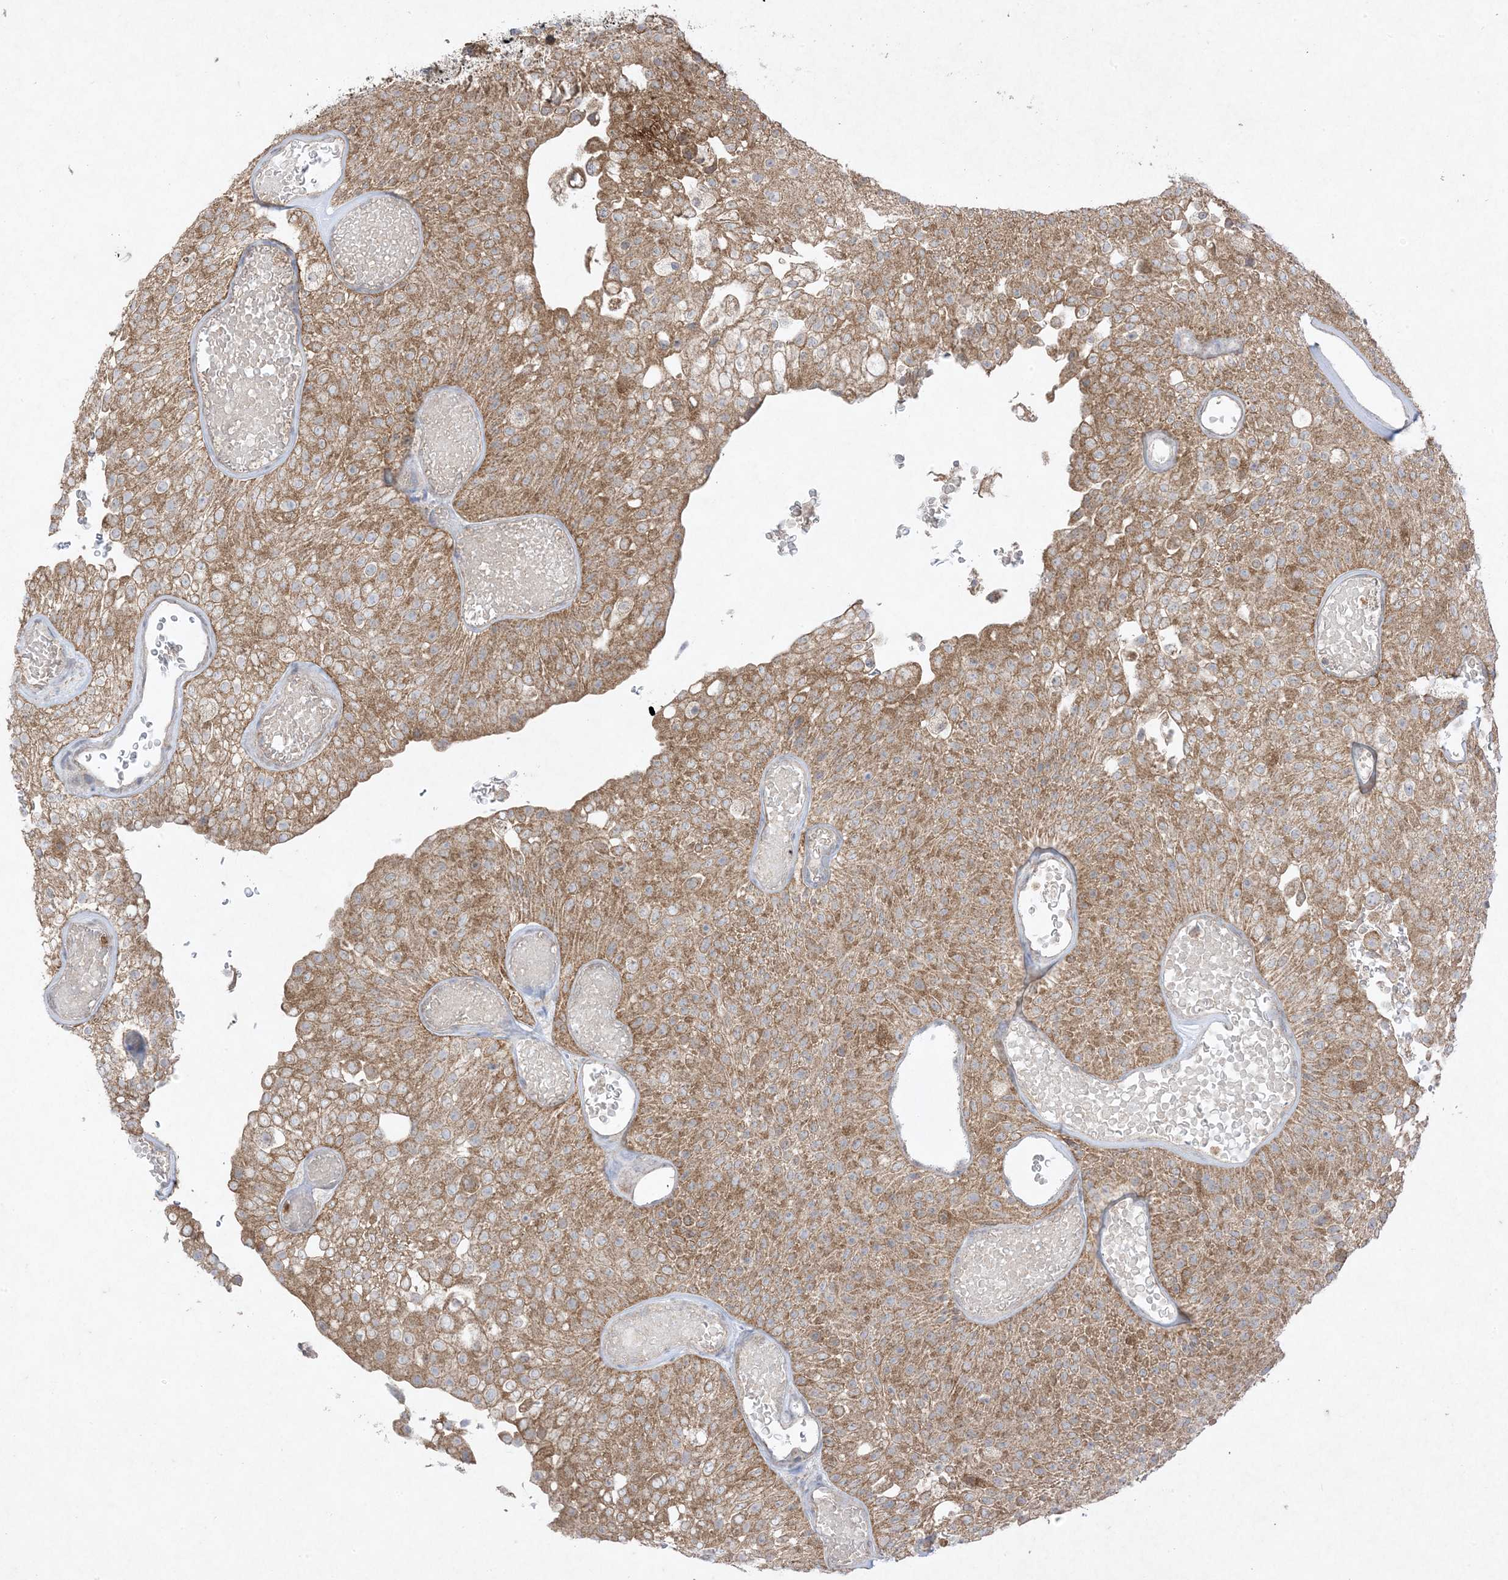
{"staining": {"intensity": "moderate", "quantity": ">75%", "location": "cytoplasmic/membranous"}, "tissue": "urothelial cancer", "cell_type": "Tumor cells", "image_type": "cancer", "snomed": [{"axis": "morphology", "description": "Urothelial carcinoma, Low grade"}, {"axis": "topography", "description": "Urinary bladder"}], "caption": "A micrograph of low-grade urothelial carcinoma stained for a protein displays moderate cytoplasmic/membranous brown staining in tumor cells.", "gene": "UBE2C", "patient": {"sex": "male", "age": 78}}